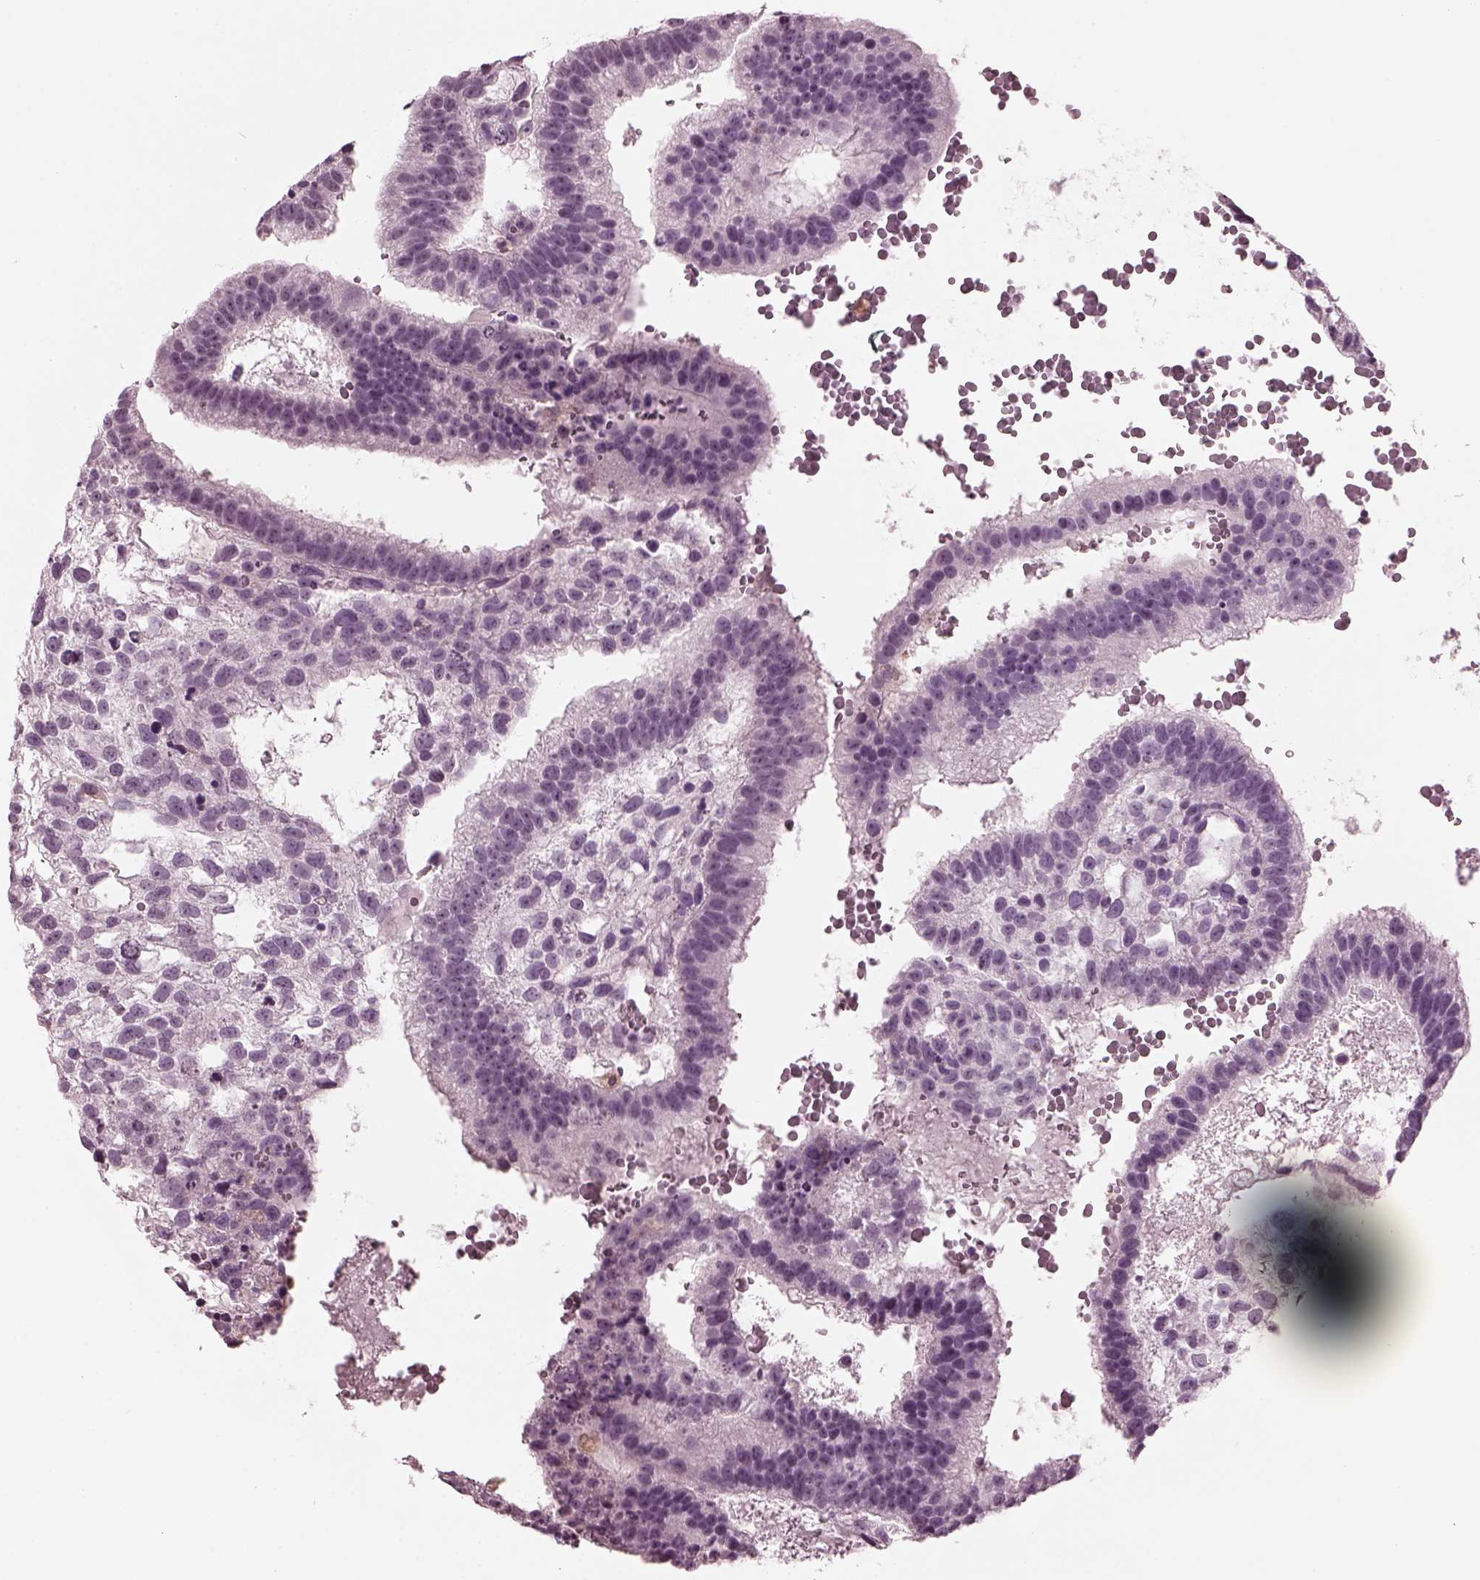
{"staining": {"intensity": "negative", "quantity": "none", "location": "none"}, "tissue": "testis cancer", "cell_type": "Tumor cells", "image_type": "cancer", "snomed": [{"axis": "morphology", "description": "Normal tissue, NOS"}, {"axis": "morphology", "description": "Carcinoma, Embryonal, NOS"}, {"axis": "topography", "description": "Testis"}, {"axis": "topography", "description": "Epididymis"}], "caption": "Immunohistochemistry (IHC) of human embryonal carcinoma (testis) reveals no expression in tumor cells.", "gene": "SLC6A17", "patient": {"sex": "male", "age": 32}}